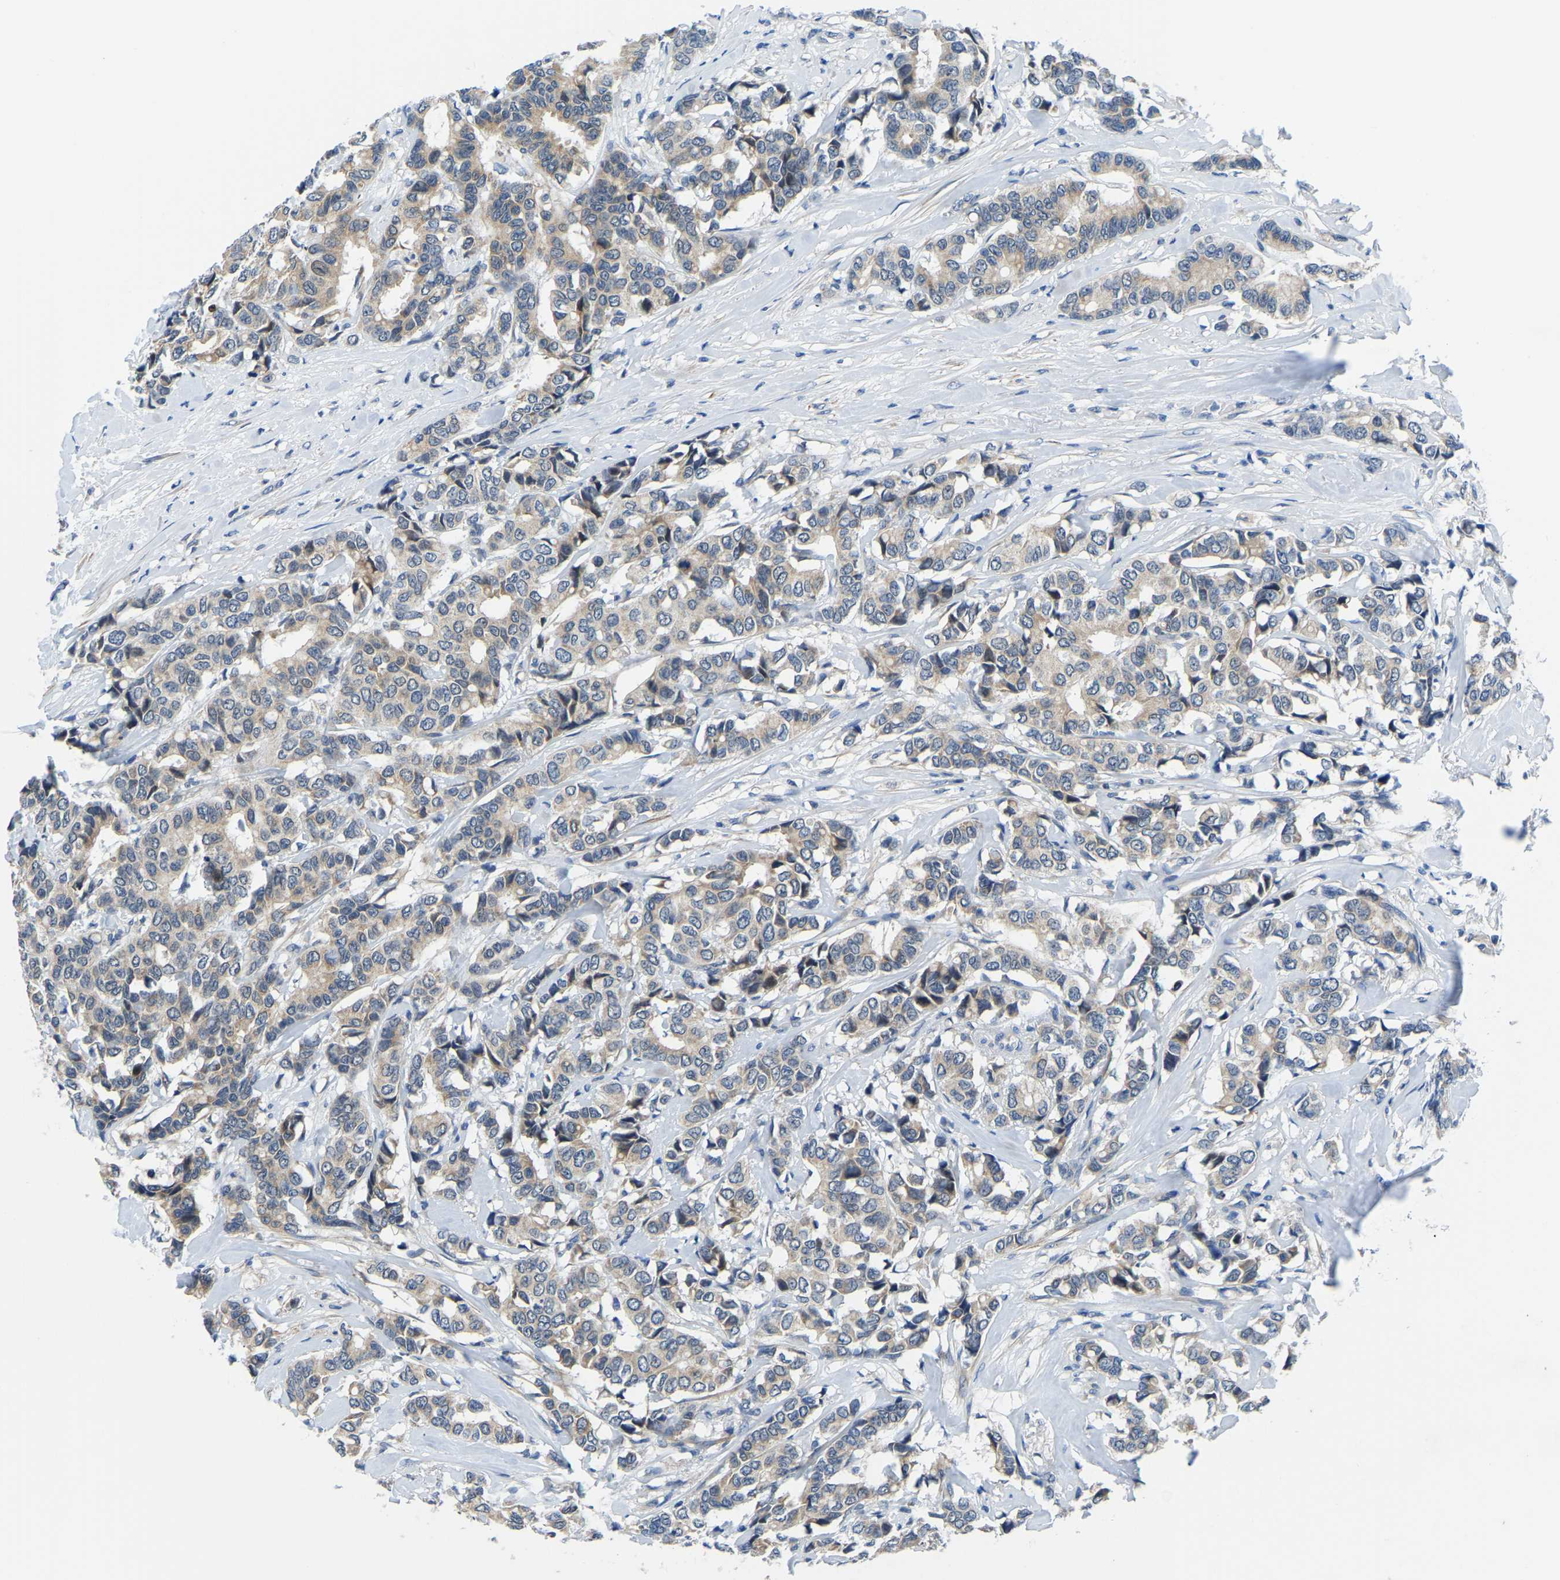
{"staining": {"intensity": "weak", "quantity": ">75%", "location": "cytoplasmic/membranous"}, "tissue": "breast cancer", "cell_type": "Tumor cells", "image_type": "cancer", "snomed": [{"axis": "morphology", "description": "Duct carcinoma"}, {"axis": "topography", "description": "Breast"}], "caption": "IHC photomicrograph of human infiltrating ductal carcinoma (breast) stained for a protein (brown), which reveals low levels of weak cytoplasmic/membranous expression in approximately >75% of tumor cells.", "gene": "LIAS", "patient": {"sex": "female", "age": 87}}